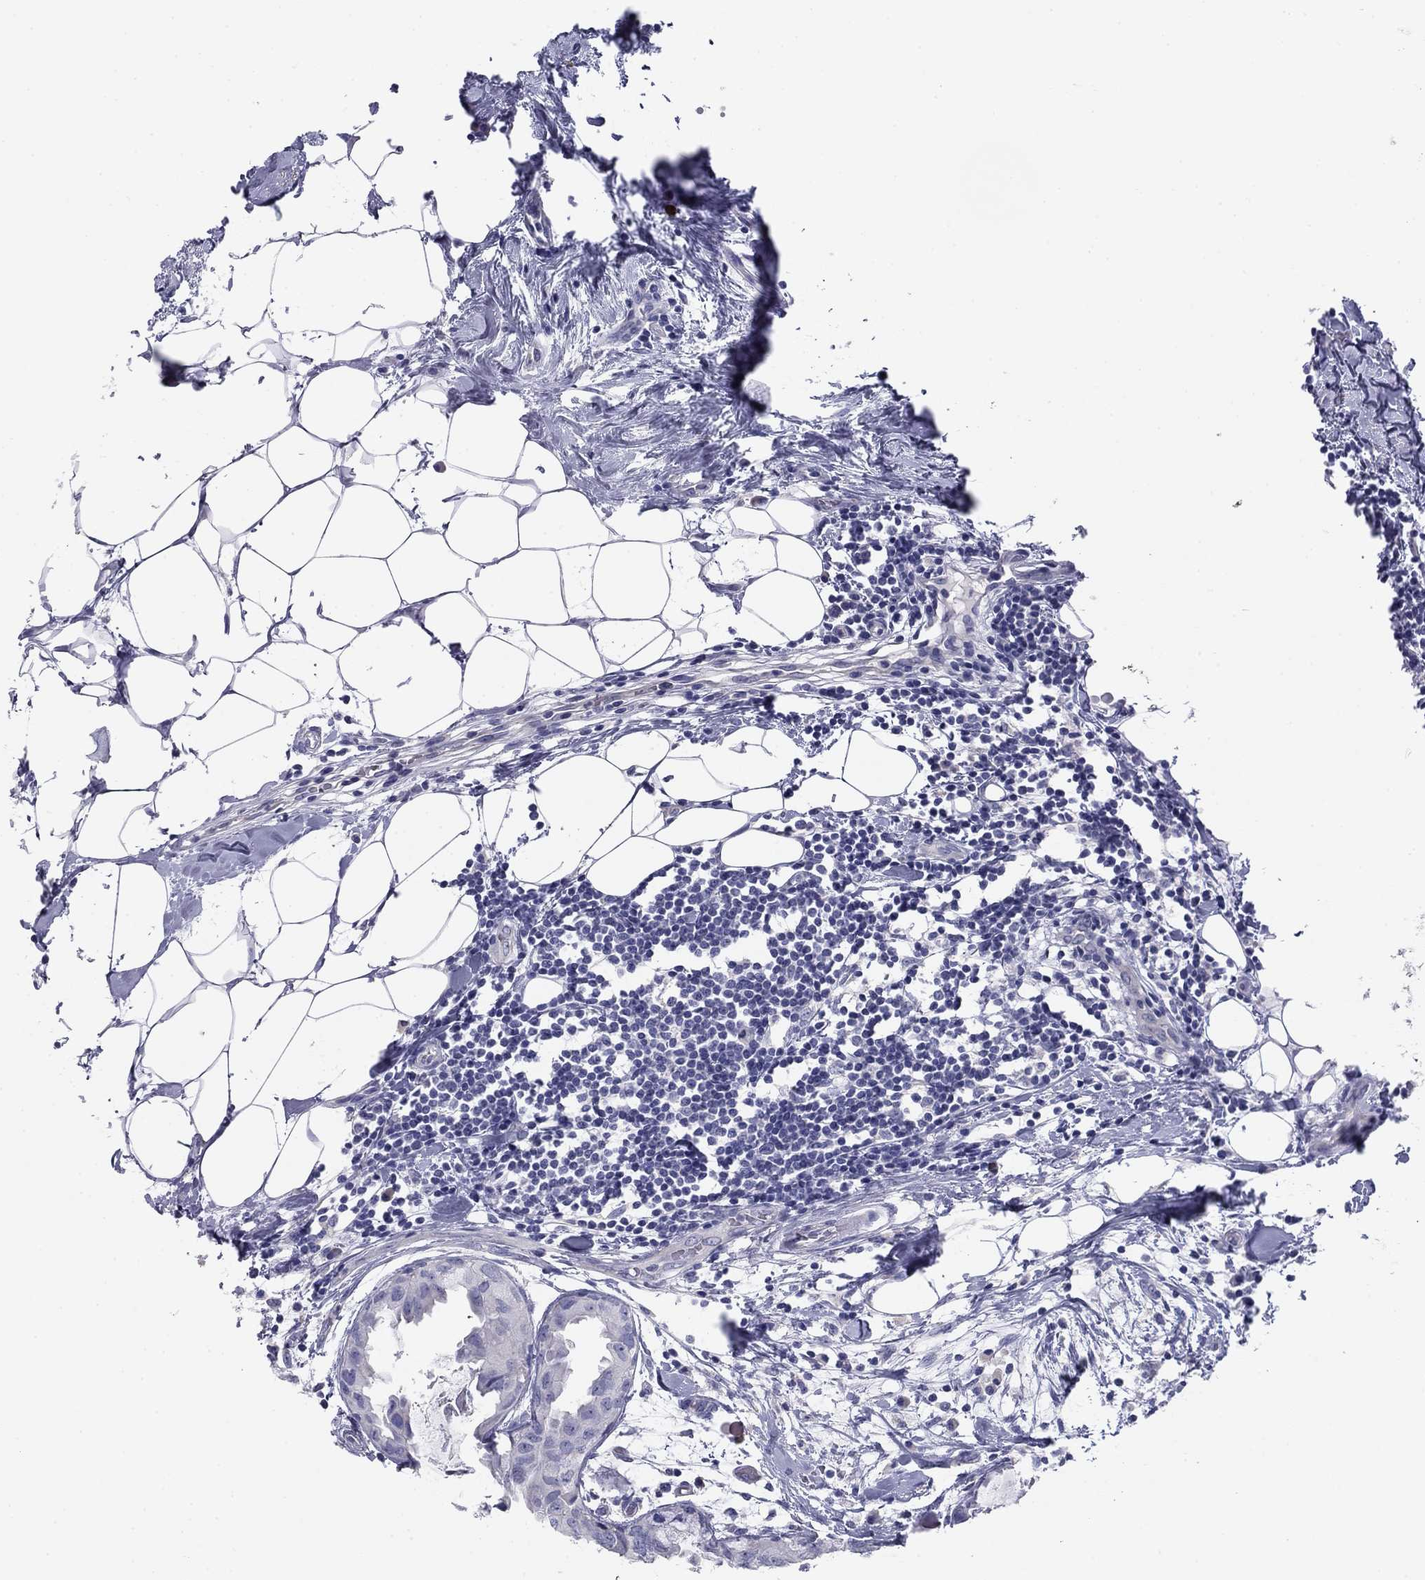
{"staining": {"intensity": "negative", "quantity": "none", "location": "none"}, "tissue": "breast cancer", "cell_type": "Tumor cells", "image_type": "cancer", "snomed": [{"axis": "morphology", "description": "Normal tissue, NOS"}, {"axis": "morphology", "description": "Duct carcinoma"}, {"axis": "topography", "description": "Breast"}], "caption": "Immunohistochemistry photomicrograph of infiltrating ductal carcinoma (breast) stained for a protein (brown), which demonstrates no expression in tumor cells. The staining is performed using DAB brown chromogen with nuclei counter-stained in using hematoxylin.", "gene": "GRK7", "patient": {"sex": "female", "age": 40}}